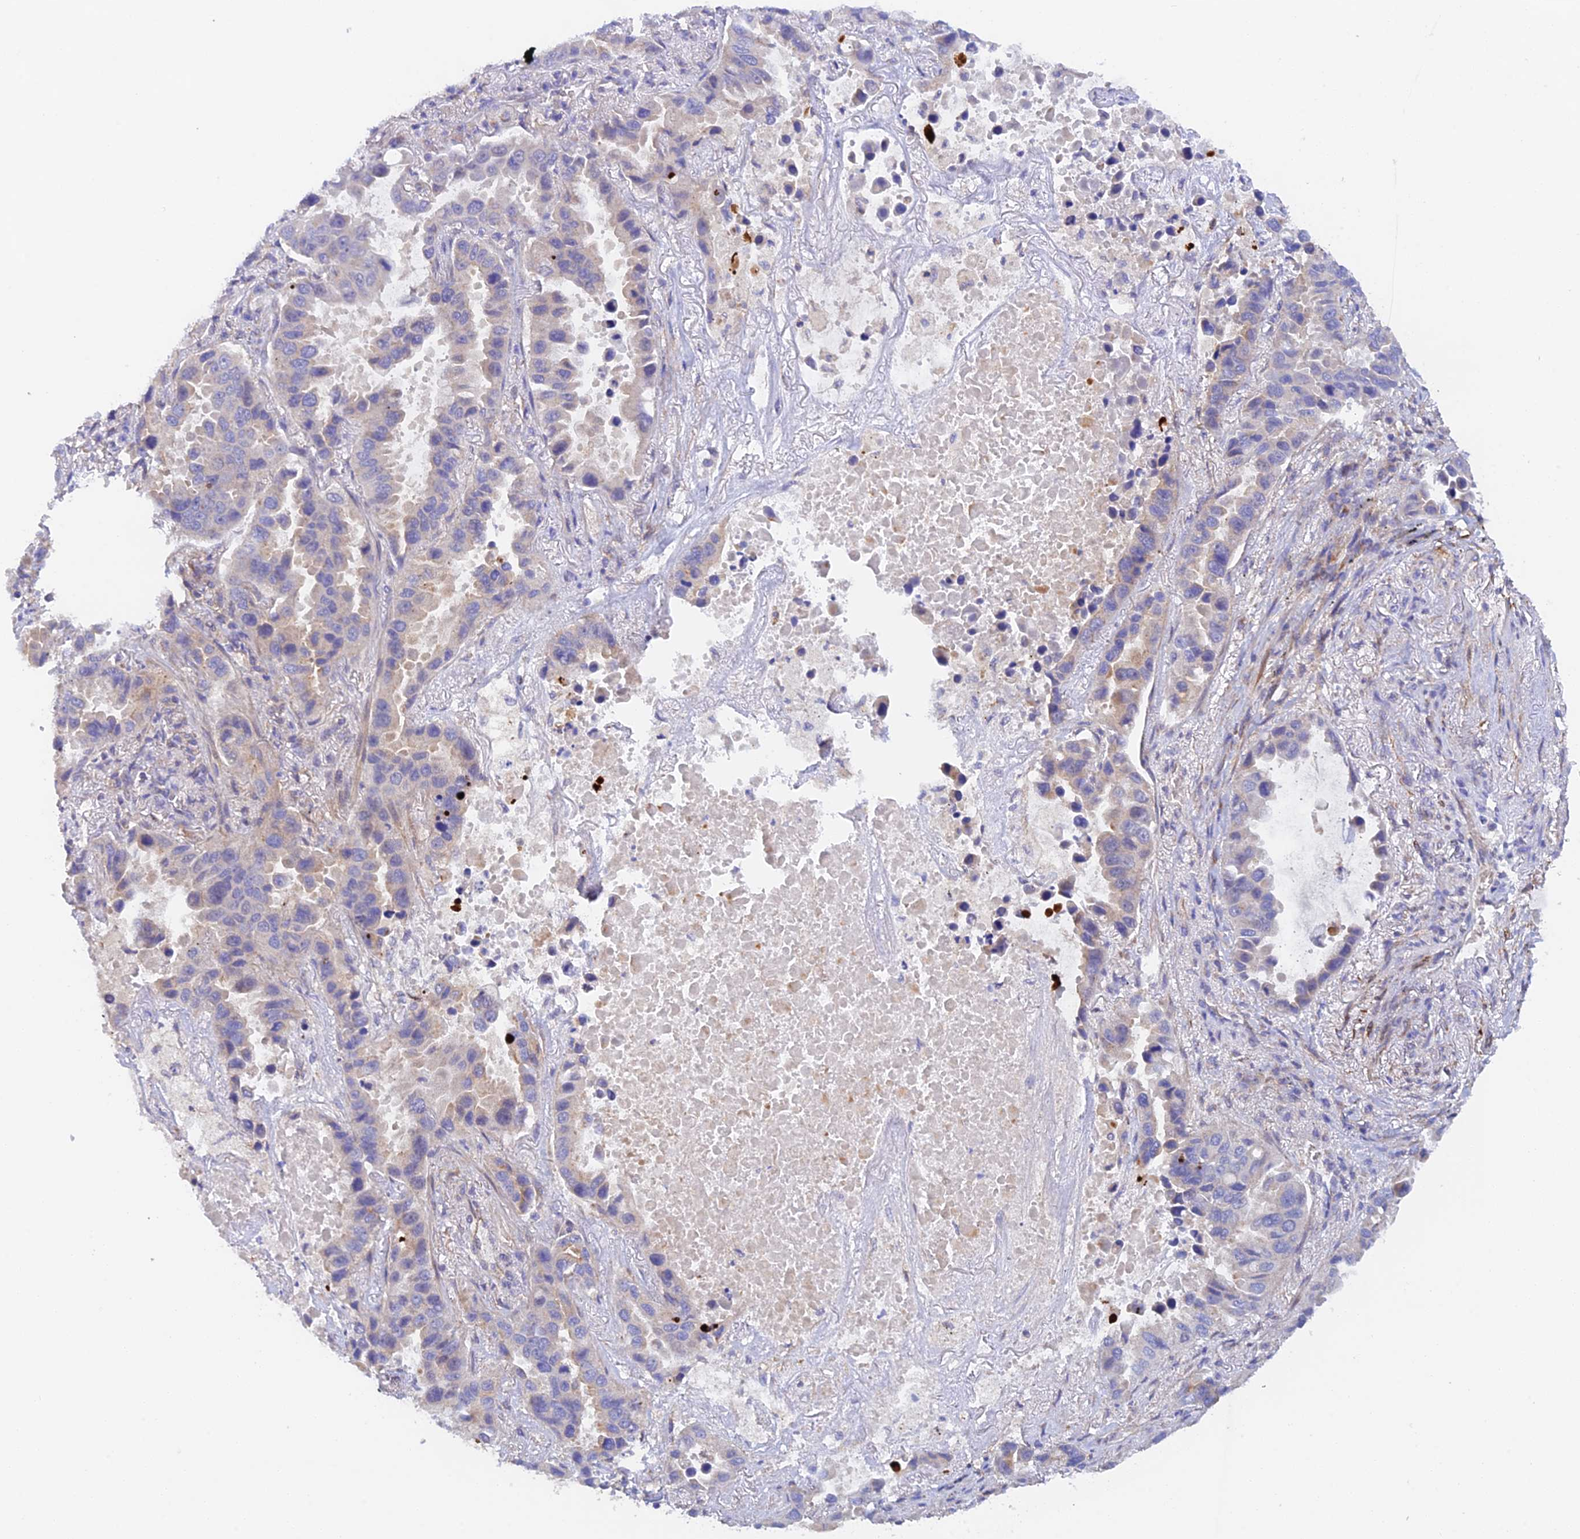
{"staining": {"intensity": "negative", "quantity": "none", "location": "none"}, "tissue": "lung cancer", "cell_type": "Tumor cells", "image_type": "cancer", "snomed": [{"axis": "morphology", "description": "Adenocarcinoma, NOS"}, {"axis": "topography", "description": "Lung"}], "caption": "This image is of lung cancer (adenocarcinoma) stained with IHC to label a protein in brown with the nuclei are counter-stained blue. There is no expression in tumor cells.", "gene": "RANBP6", "patient": {"sex": "male", "age": 64}}